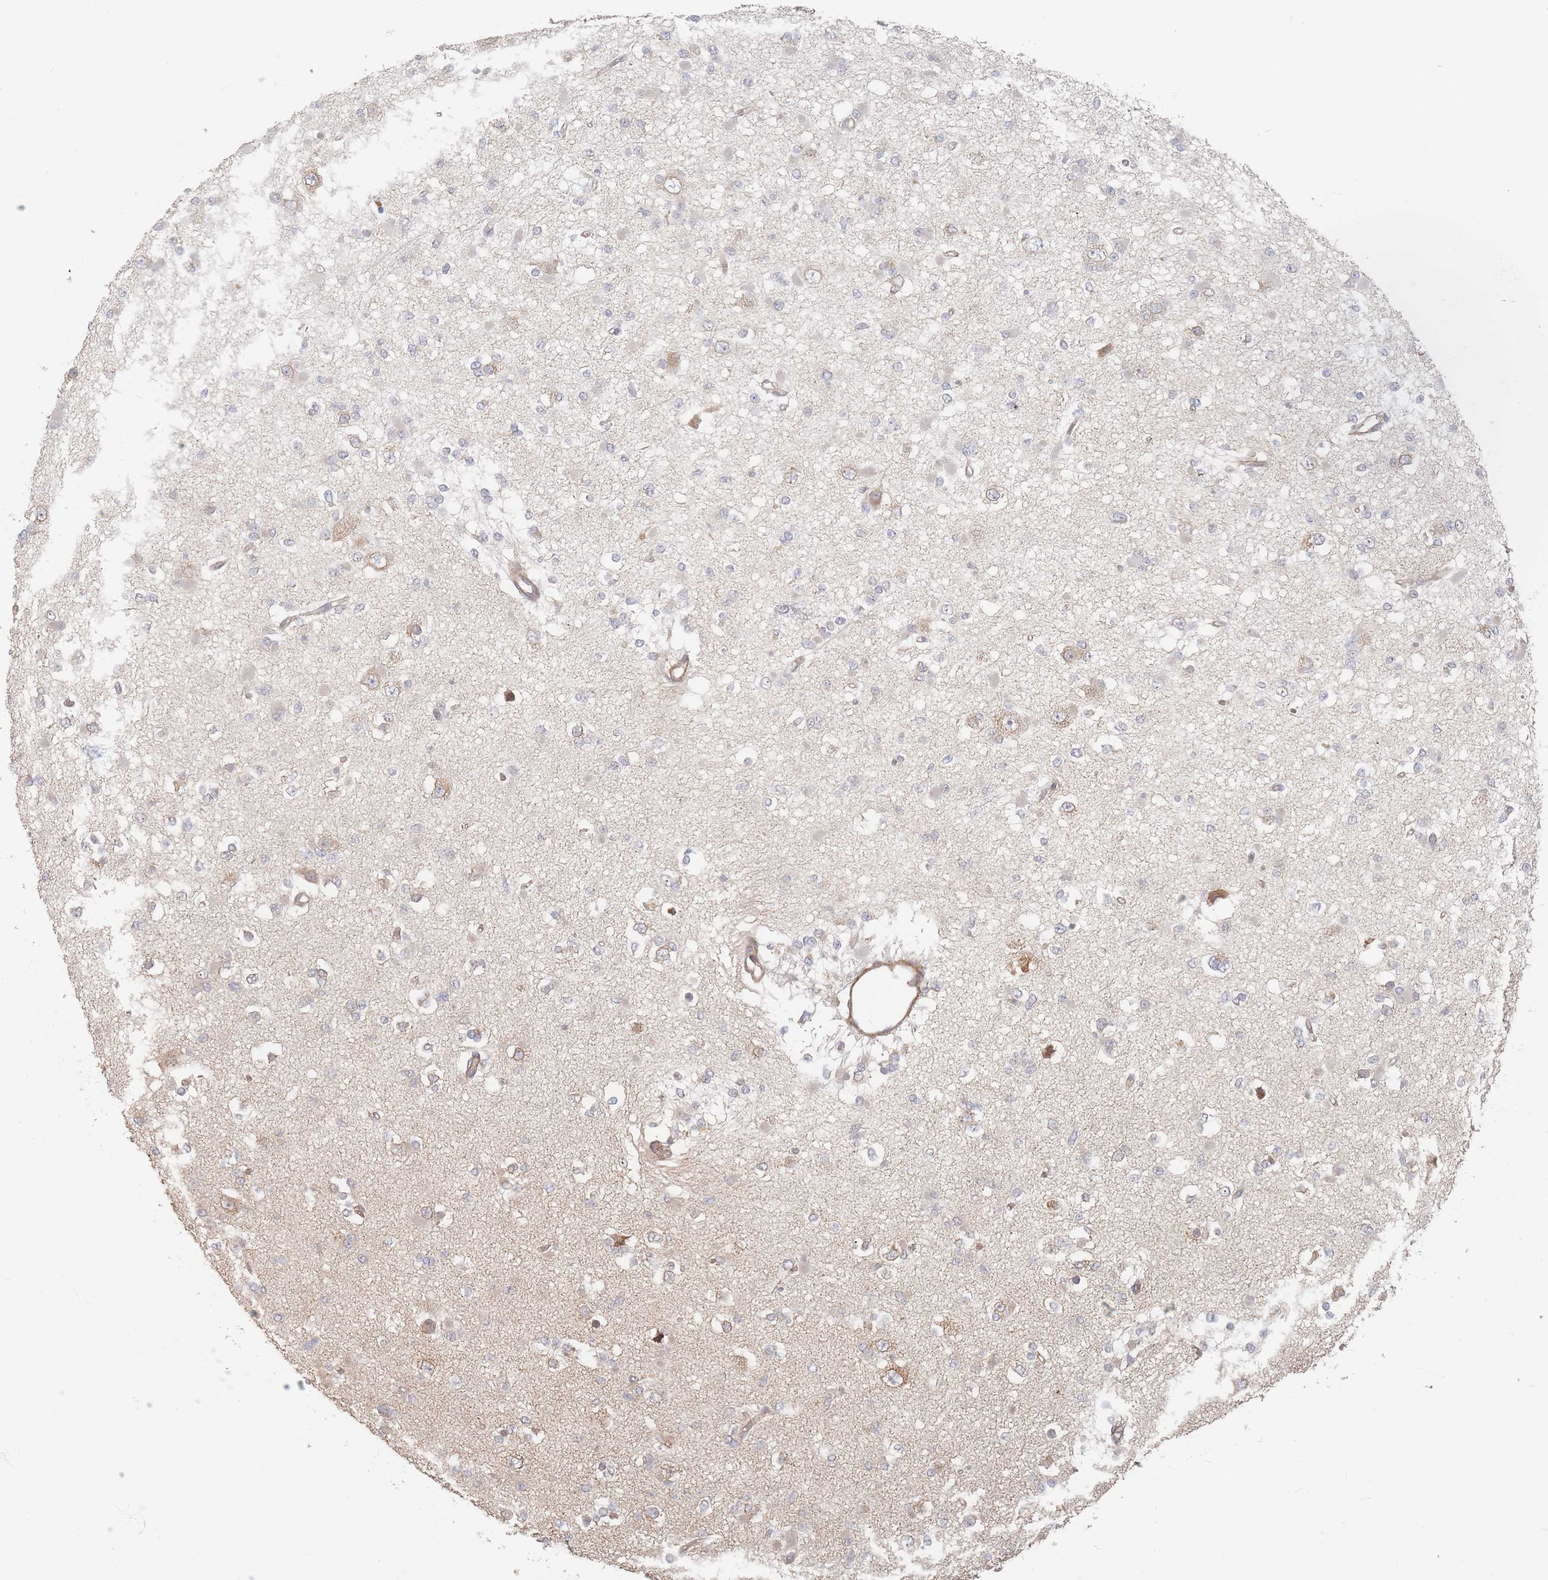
{"staining": {"intensity": "negative", "quantity": "none", "location": "none"}, "tissue": "glioma", "cell_type": "Tumor cells", "image_type": "cancer", "snomed": [{"axis": "morphology", "description": "Glioma, malignant, Low grade"}, {"axis": "topography", "description": "Brain"}], "caption": "IHC micrograph of neoplastic tissue: human malignant low-grade glioma stained with DAB displays no significant protein staining in tumor cells. Nuclei are stained in blue.", "gene": "GLE1", "patient": {"sex": "female", "age": 22}}